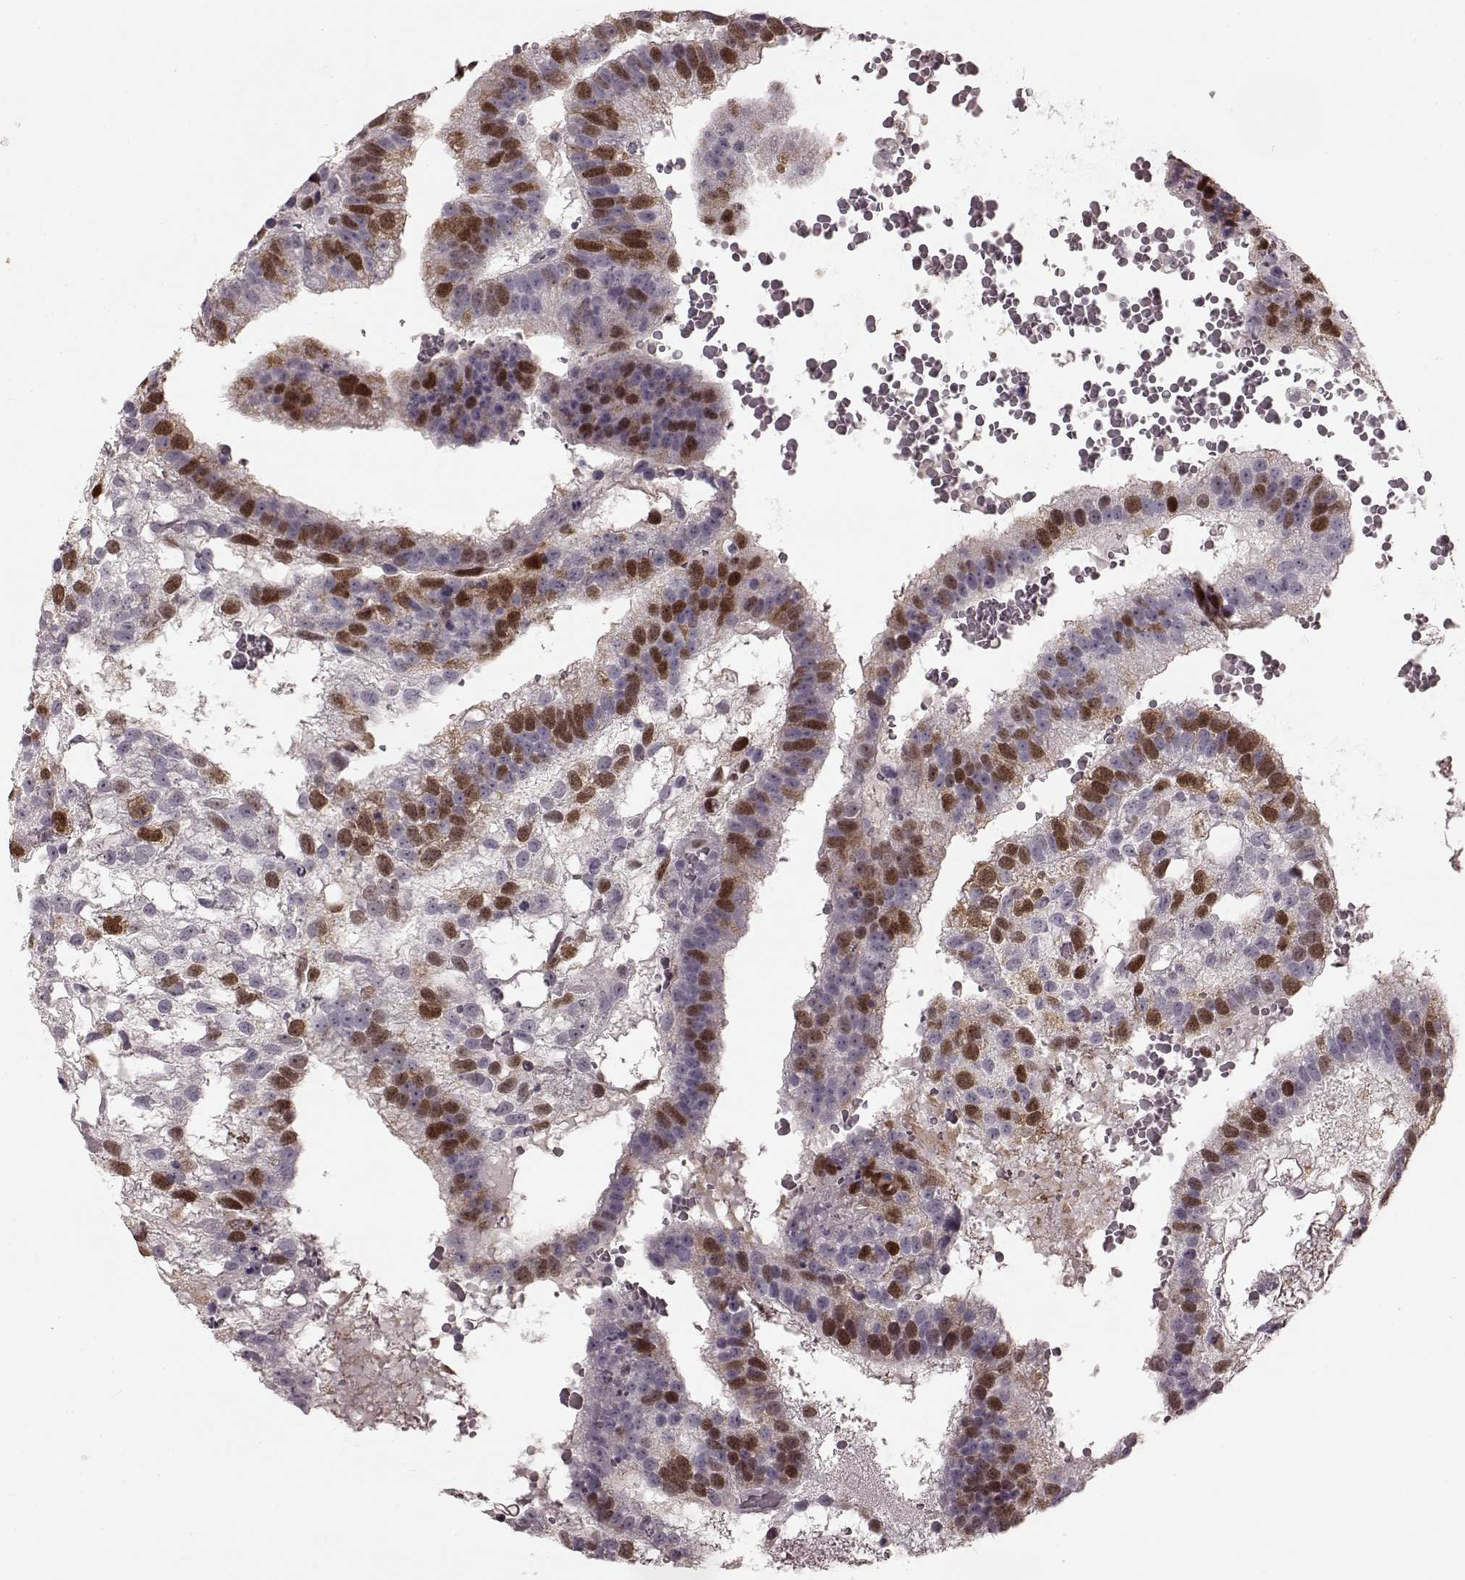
{"staining": {"intensity": "moderate", "quantity": "25%-75%", "location": "nuclear"}, "tissue": "testis cancer", "cell_type": "Tumor cells", "image_type": "cancer", "snomed": [{"axis": "morphology", "description": "Normal tissue, NOS"}, {"axis": "morphology", "description": "Carcinoma, Embryonal, NOS"}, {"axis": "topography", "description": "Testis"}, {"axis": "topography", "description": "Epididymis"}], "caption": "Immunohistochemical staining of testis cancer reveals medium levels of moderate nuclear protein positivity in approximately 25%-75% of tumor cells.", "gene": "CCNA2", "patient": {"sex": "male", "age": 32}}